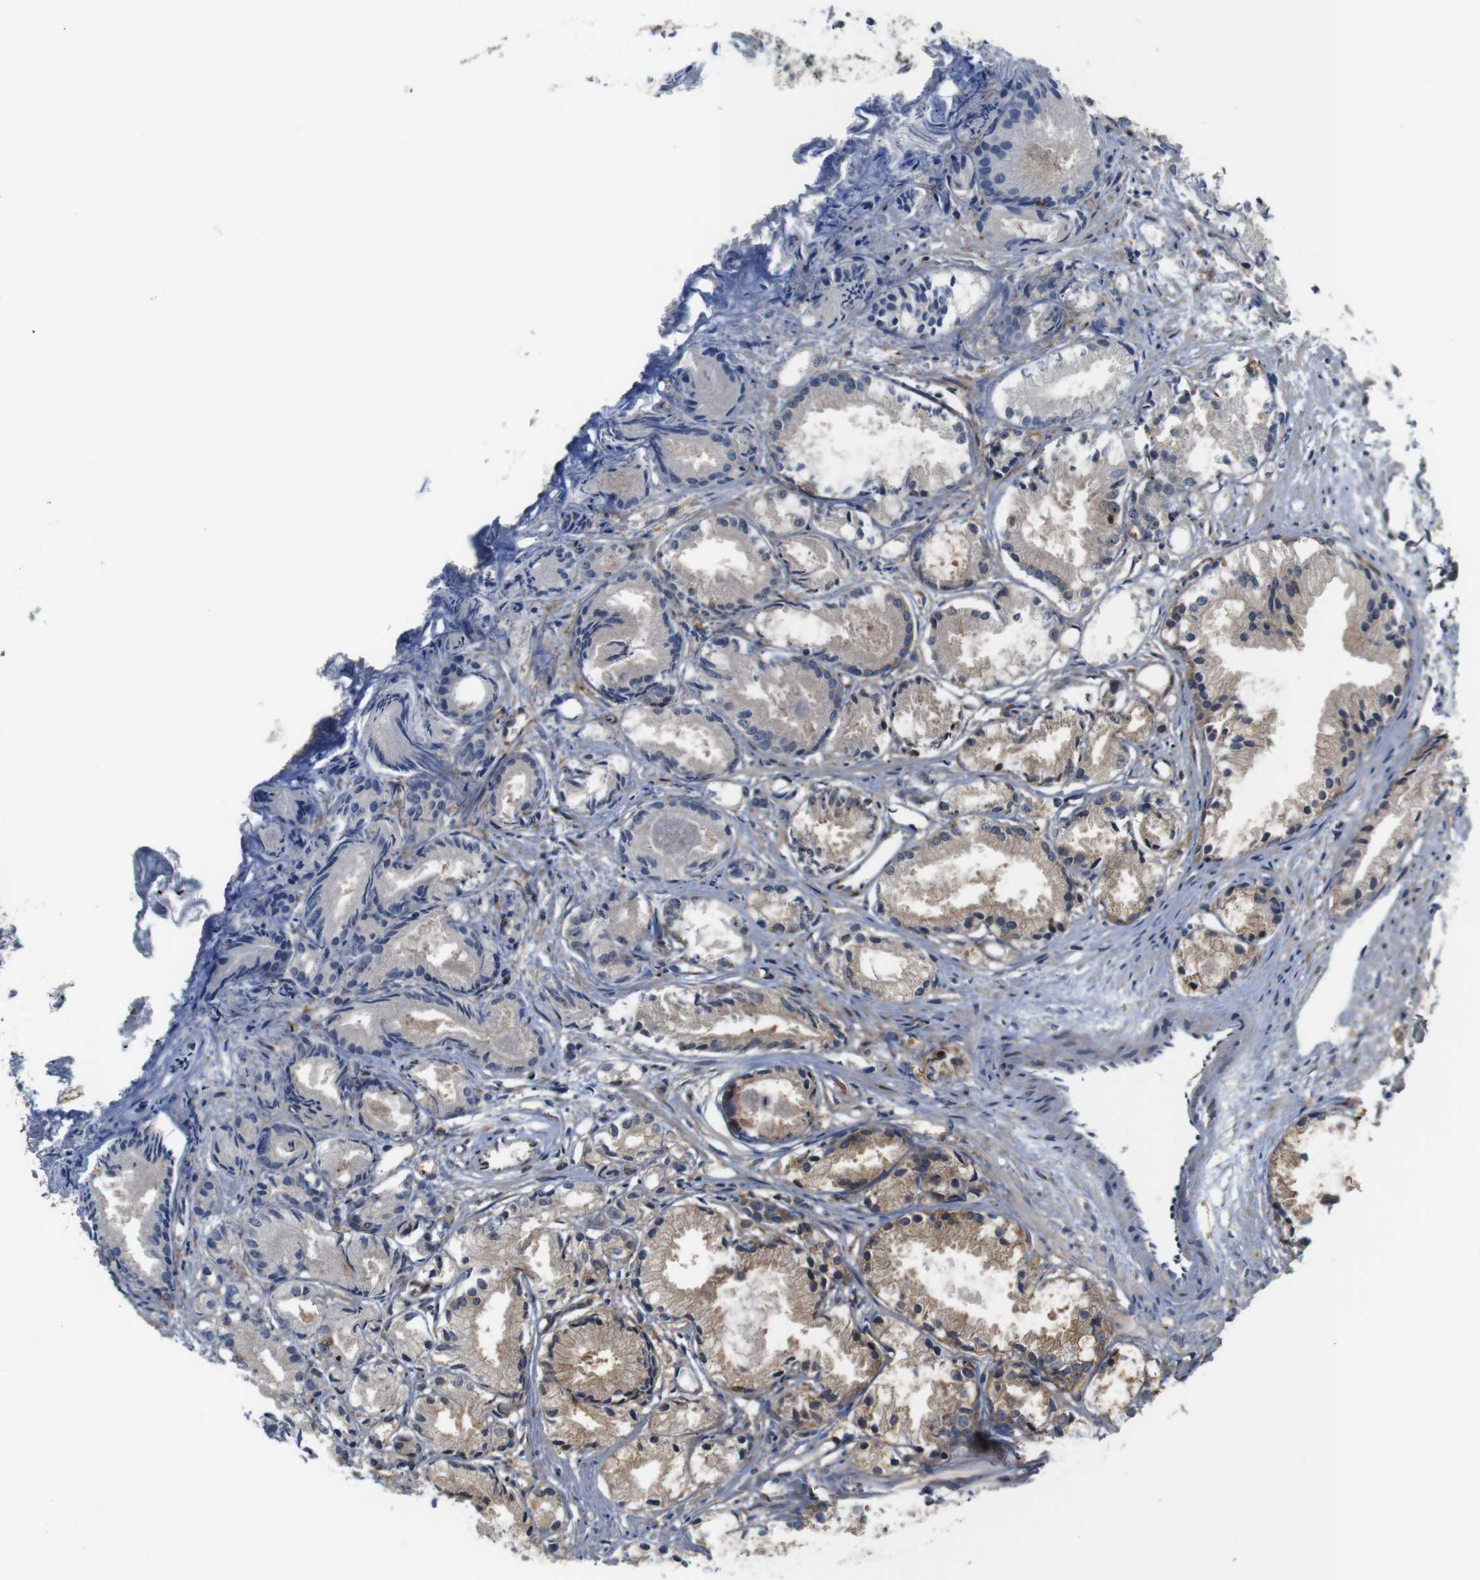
{"staining": {"intensity": "moderate", "quantity": ">75%", "location": "cytoplasmic/membranous"}, "tissue": "prostate cancer", "cell_type": "Tumor cells", "image_type": "cancer", "snomed": [{"axis": "morphology", "description": "Adenocarcinoma, Low grade"}, {"axis": "topography", "description": "Prostate"}], "caption": "Adenocarcinoma (low-grade) (prostate) stained with a brown dye displays moderate cytoplasmic/membranous positive positivity in about >75% of tumor cells.", "gene": "PCOLCE2", "patient": {"sex": "male", "age": 72}}